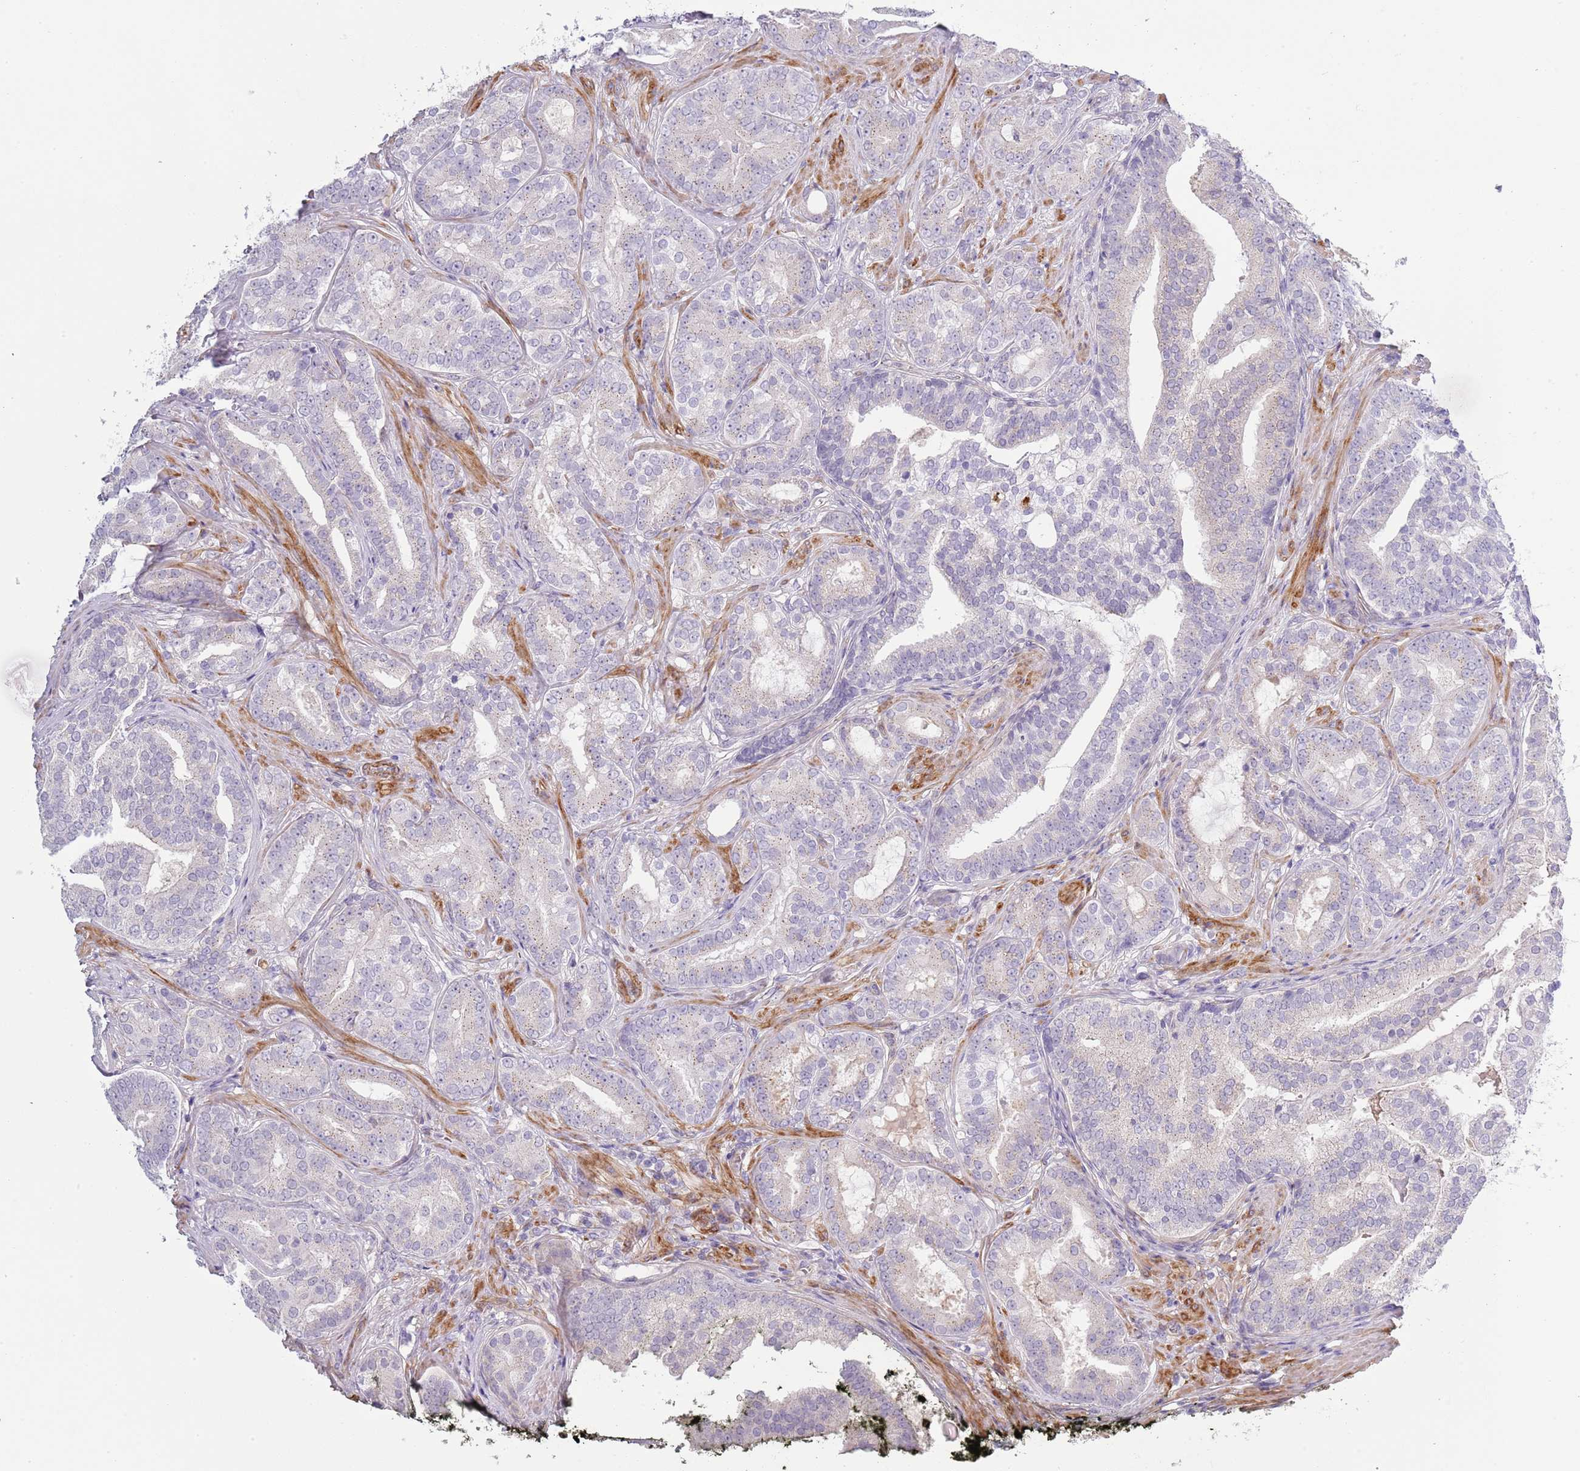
{"staining": {"intensity": "negative", "quantity": "none", "location": "none"}, "tissue": "prostate cancer", "cell_type": "Tumor cells", "image_type": "cancer", "snomed": [{"axis": "morphology", "description": "Adenocarcinoma, High grade"}, {"axis": "topography", "description": "Prostate"}], "caption": "Protein analysis of prostate cancer displays no significant expression in tumor cells.", "gene": "TINAGL1", "patient": {"sex": "male", "age": 55}}